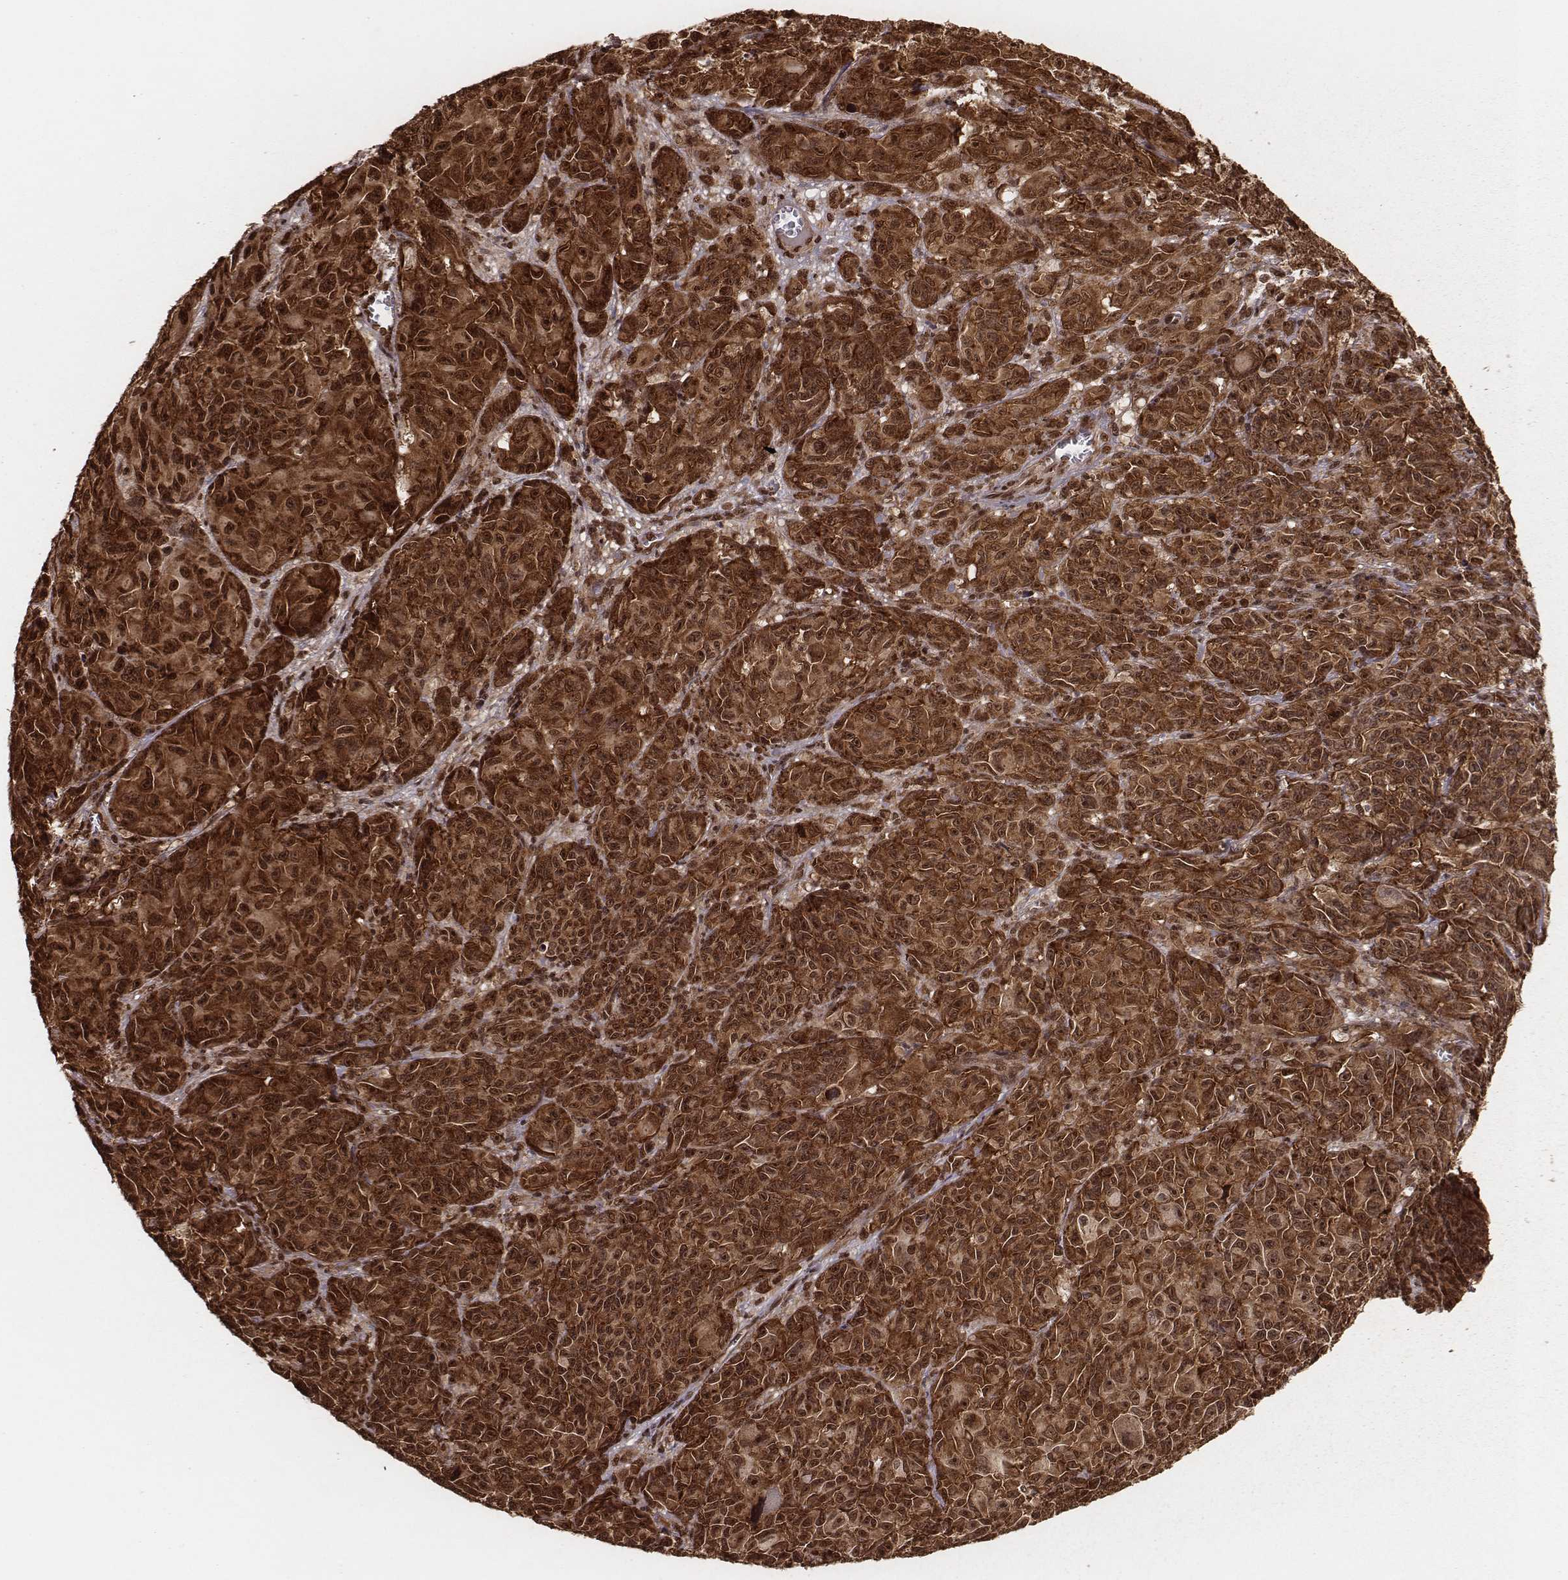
{"staining": {"intensity": "strong", "quantity": ">75%", "location": "cytoplasmic/membranous,nuclear"}, "tissue": "melanoma", "cell_type": "Tumor cells", "image_type": "cancer", "snomed": [{"axis": "morphology", "description": "Malignant melanoma, NOS"}, {"axis": "topography", "description": "Vulva, labia, clitoris and Bartholin´s gland, NO"}], "caption": "Malignant melanoma was stained to show a protein in brown. There is high levels of strong cytoplasmic/membranous and nuclear positivity in about >75% of tumor cells.", "gene": "NFX1", "patient": {"sex": "female", "age": 75}}